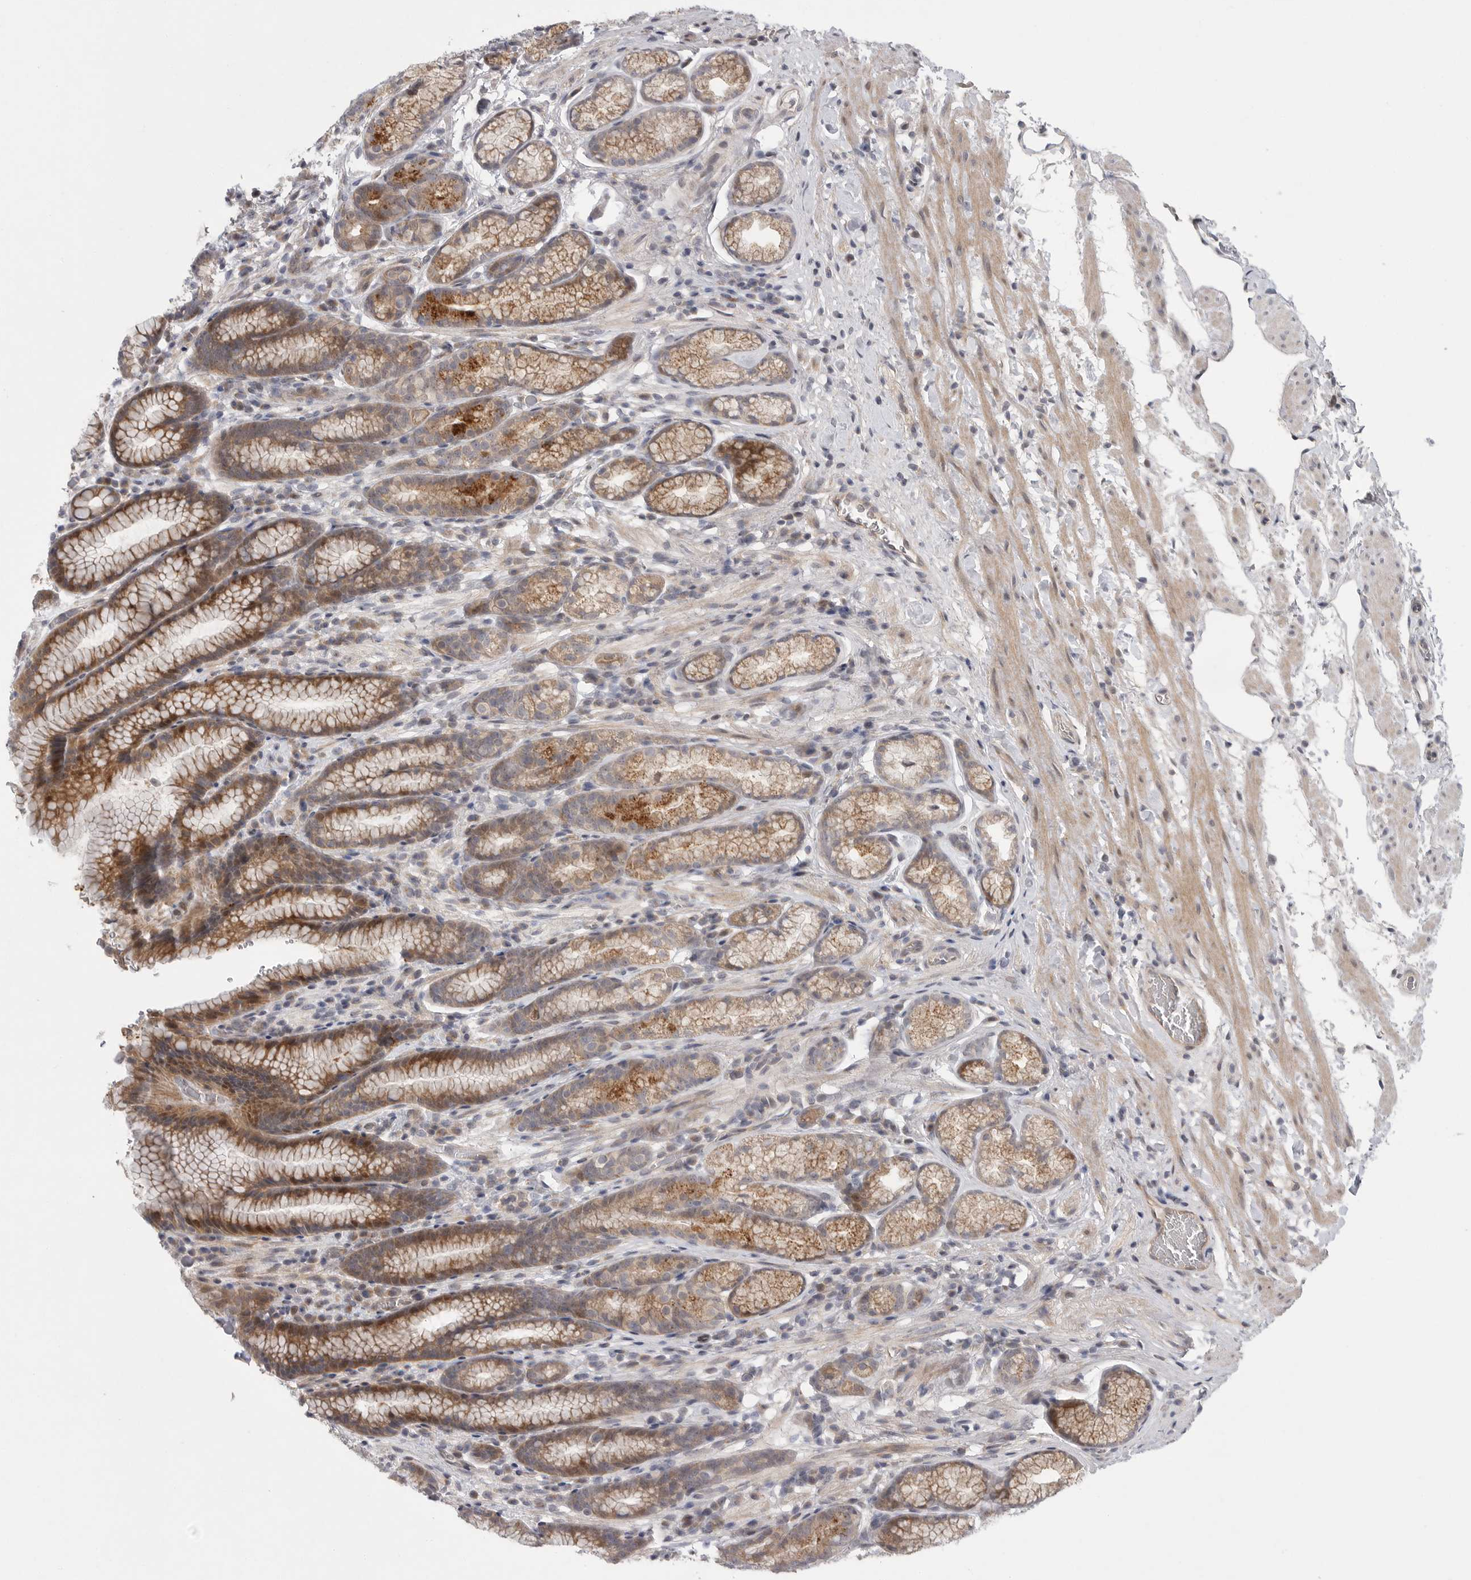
{"staining": {"intensity": "moderate", "quantity": ">75%", "location": "cytoplasmic/membranous"}, "tissue": "stomach", "cell_type": "Glandular cells", "image_type": "normal", "snomed": [{"axis": "morphology", "description": "Normal tissue, NOS"}, {"axis": "topography", "description": "Stomach"}], "caption": "Immunohistochemistry (DAB) staining of benign stomach exhibits moderate cytoplasmic/membranous protein staining in about >75% of glandular cells. (brown staining indicates protein expression, while blue staining denotes nuclei).", "gene": "FBXO43", "patient": {"sex": "male", "age": 42}}